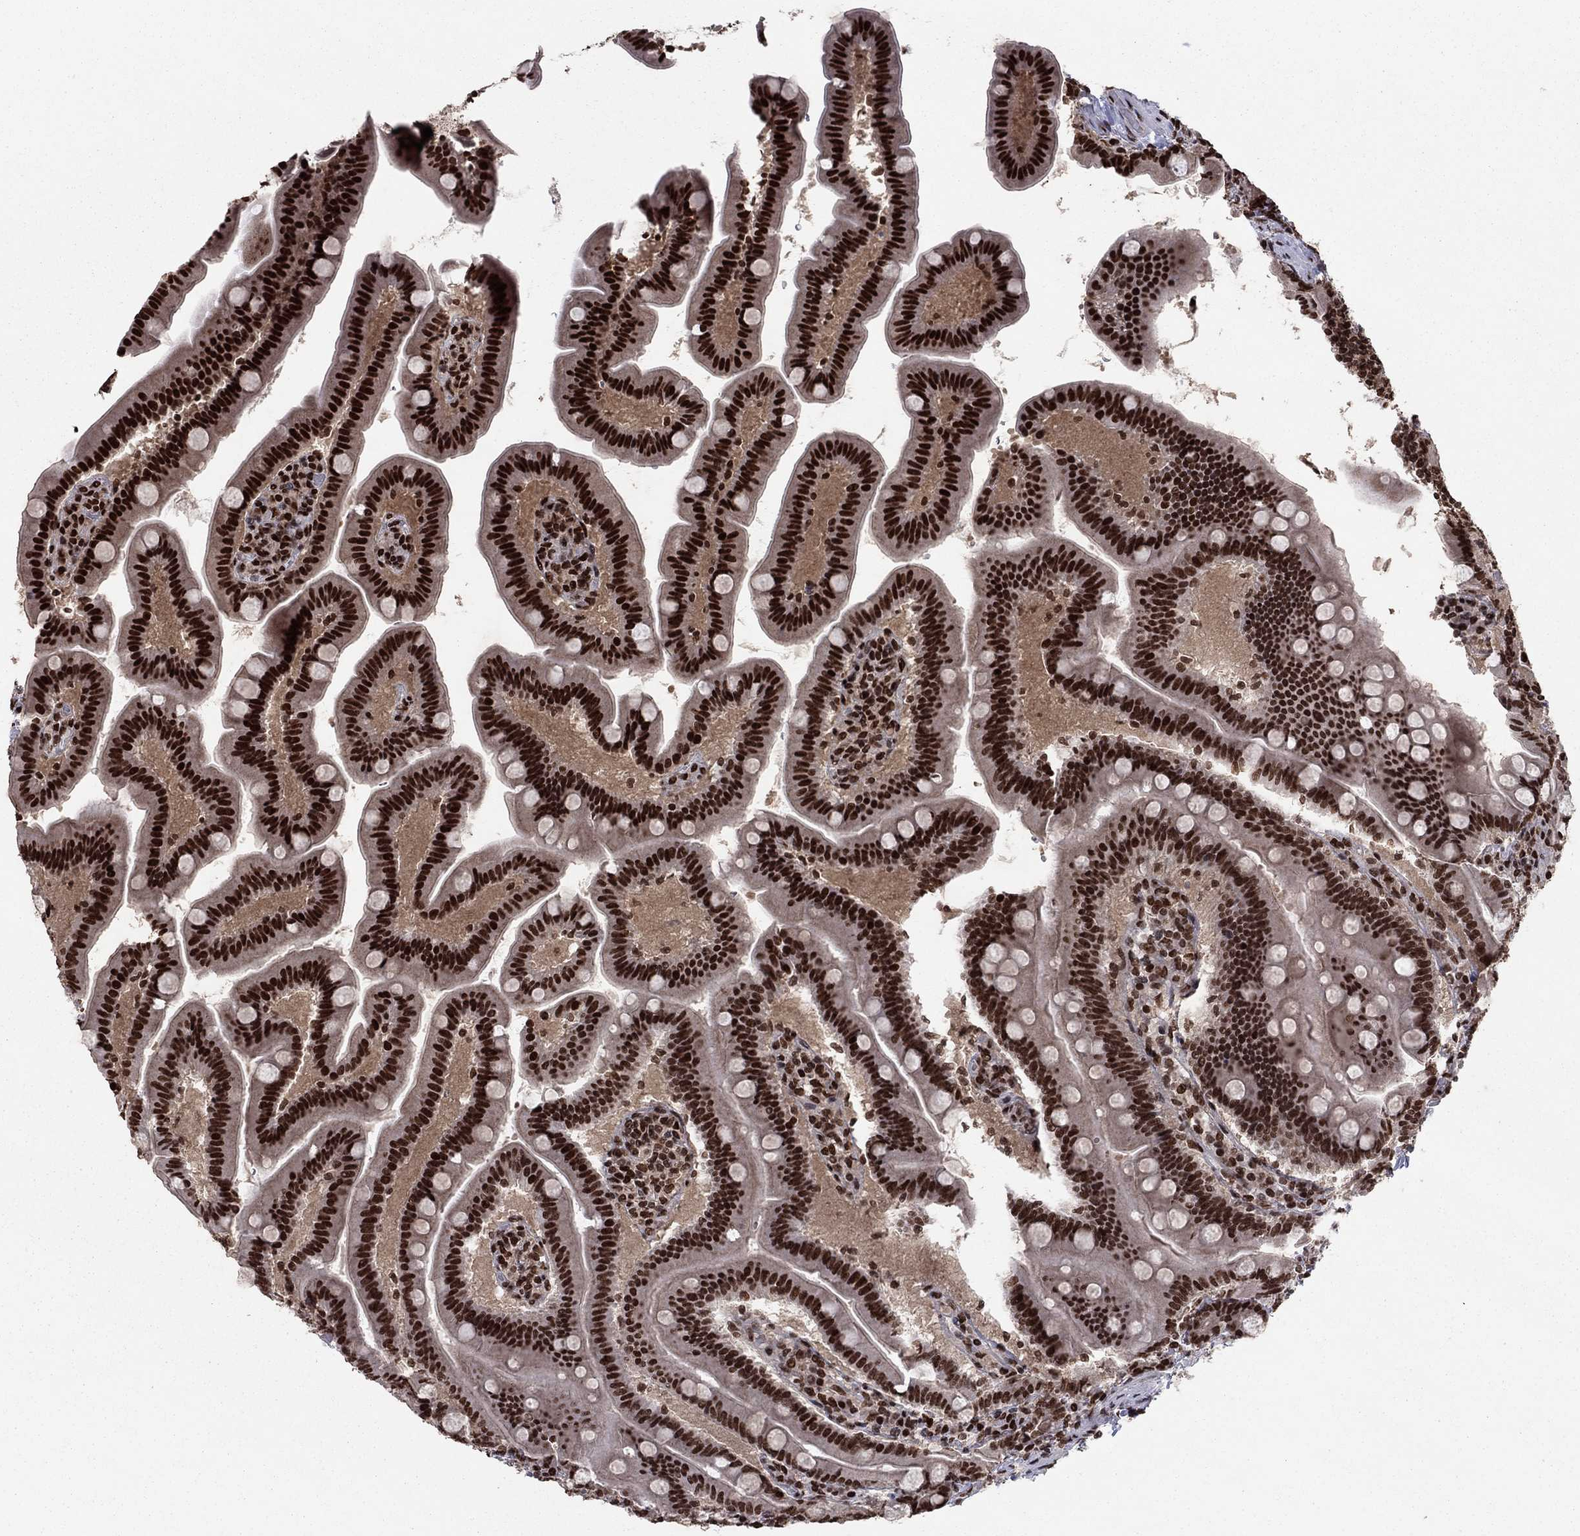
{"staining": {"intensity": "strong", "quantity": ">75%", "location": "nuclear"}, "tissue": "small intestine", "cell_type": "Glandular cells", "image_type": "normal", "snomed": [{"axis": "morphology", "description": "Normal tissue, NOS"}, {"axis": "topography", "description": "Small intestine"}], "caption": "Immunohistochemical staining of benign human small intestine reveals >75% levels of strong nuclear protein expression in approximately >75% of glandular cells. (IHC, brightfield microscopy, high magnification).", "gene": "USP54", "patient": {"sex": "male", "age": 66}}